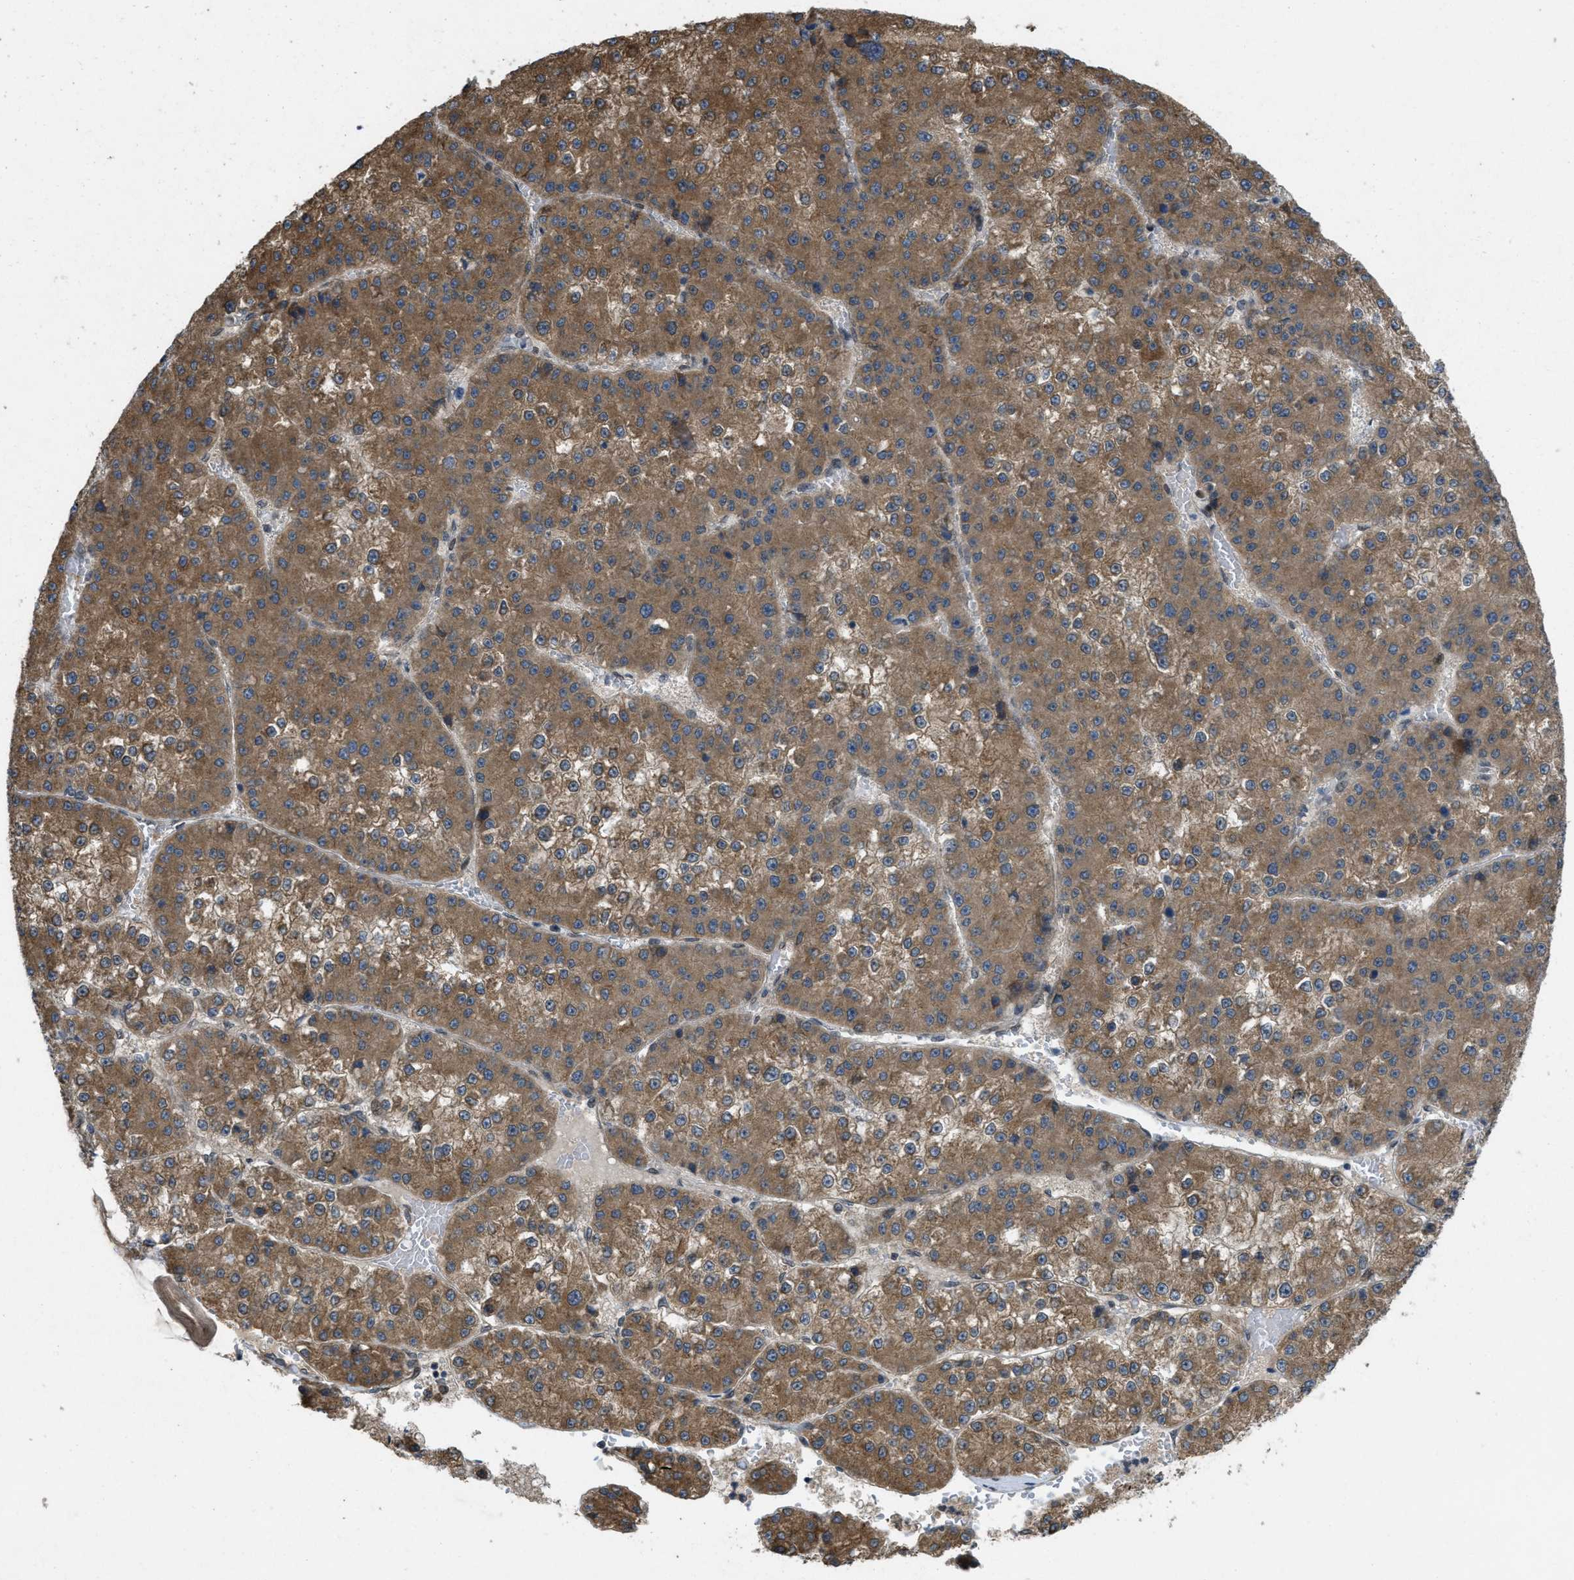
{"staining": {"intensity": "moderate", "quantity": ">75%", "location": "cytoplasmic/membranous"}, "tissue": "liver cancer", "cell_type": "Tumor cells", "image_type": "cancer", "snomed": [{"axis": "morphology", "description": "Carcinoma, Hepatocellular, NOS"}, {"axis": "topography", "description": "Liver"}], "caption": "Immunohistochemistry (IHC) staining of liver hepatocellular carcinoma, which demonstrates medium levels of moderate cytoplasmic/membranous expression in approximately >75% of tumor cells indicating moderate cytoplasmic/membranous protein expression. The staining was performed using DAB (3,3'-diaminobenzidine) (brown) for protein detection and nuclei were counterstained in hematoxylin (blue).", "gene": "IFNLR1", "patient": {"sex": "female", "age": 73}}